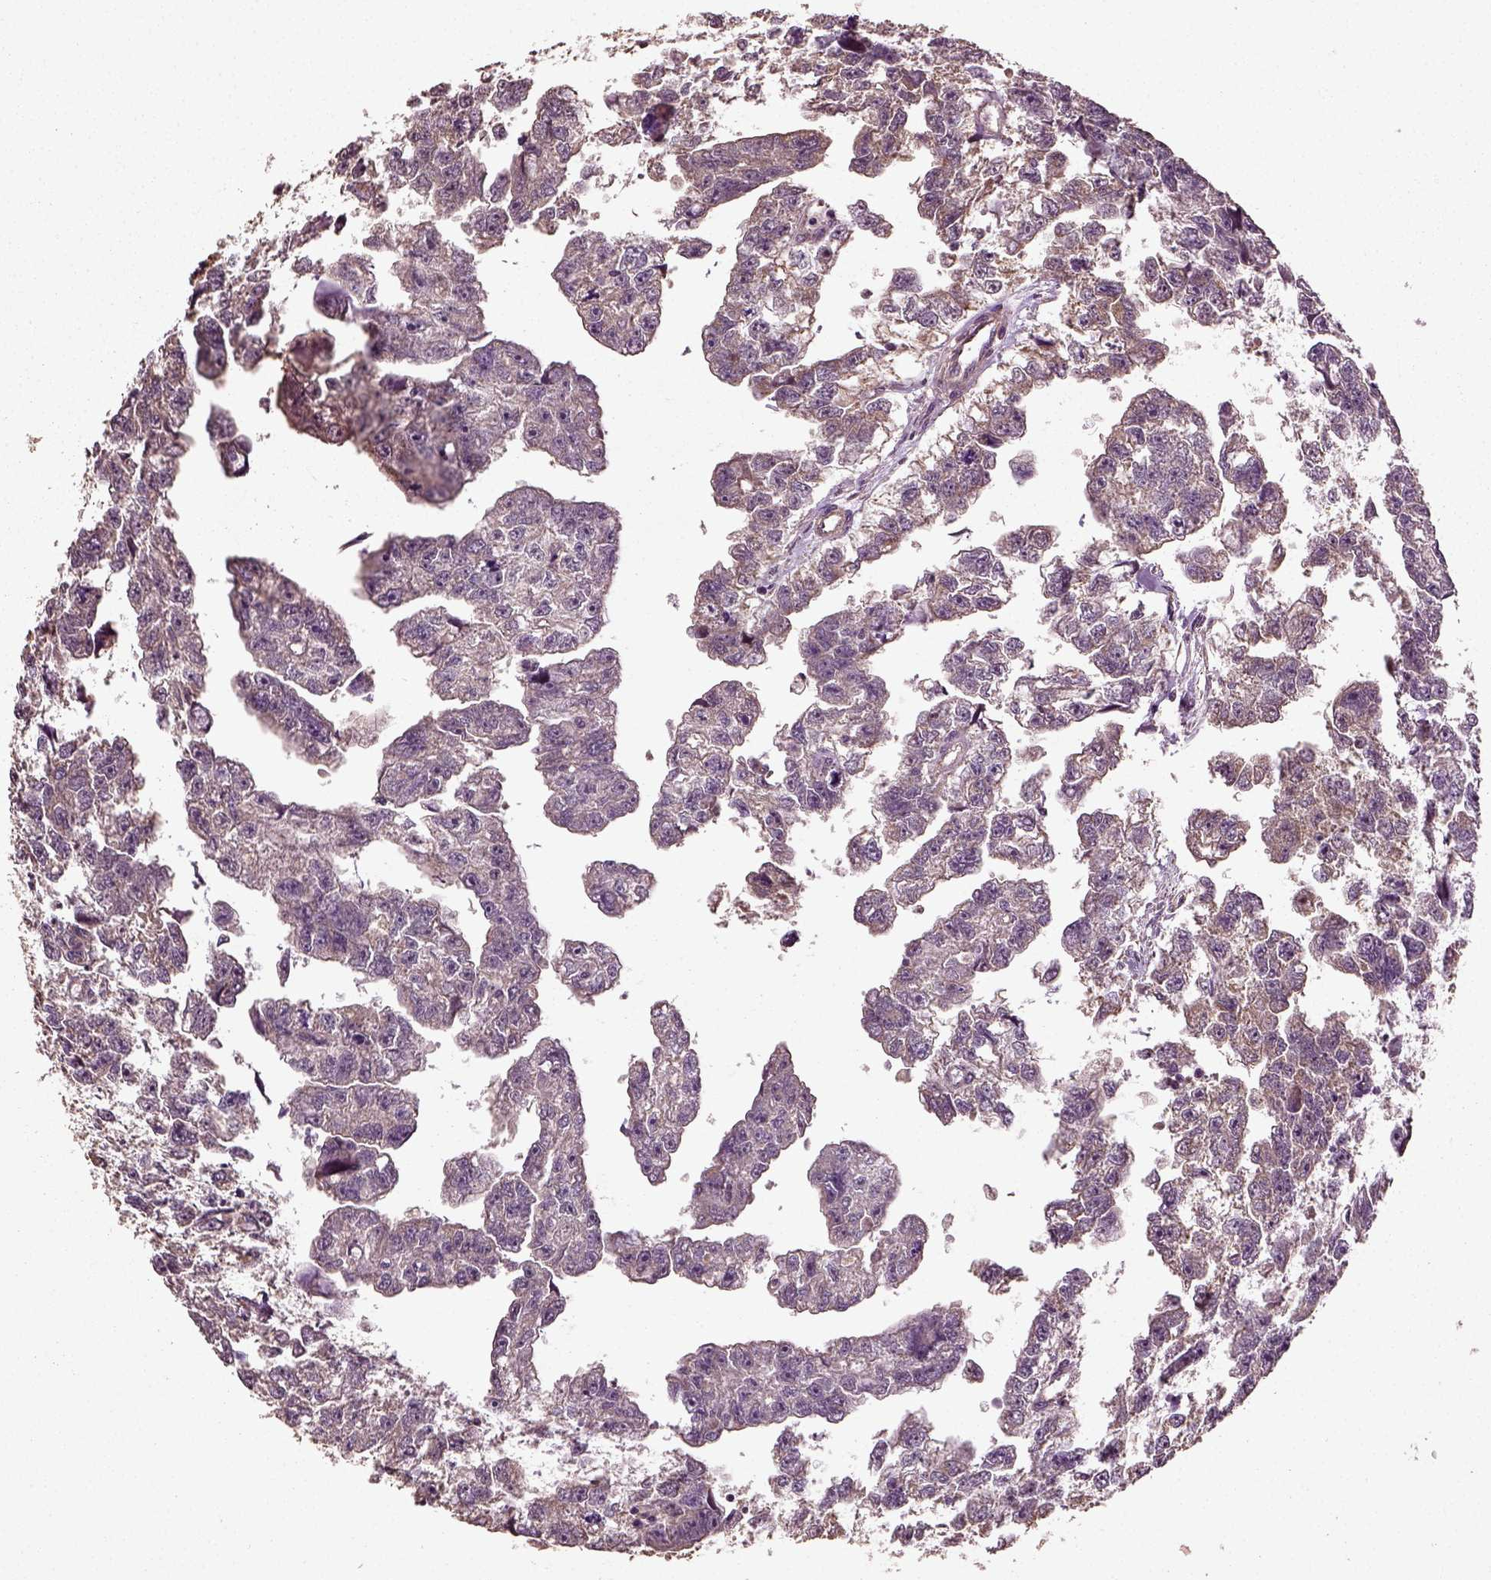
{"staining": {"intensity": "negative", "quantity": "none", "location": "none"}, "tissue": "testis cancer", "cell_type": "Tumor cells", "image_type": "cancer", "snomed": [{"axis": "morphology", "description": "Carcinoma, Embryonal, NOS"}, {"axis": "morphology", "description": "Teratoma, malignant, NOS"}, {"axis": "topography", "description": "Testis"}], "caption": "Immunohistochemistry (IHC) photomicrograph of testis embryonal carcinoma stained for a protein (brown), which exhibits no positivity in tumor cells.", "gene": "ERV3-1", "patient": {"sex": "male", "age": 44}}